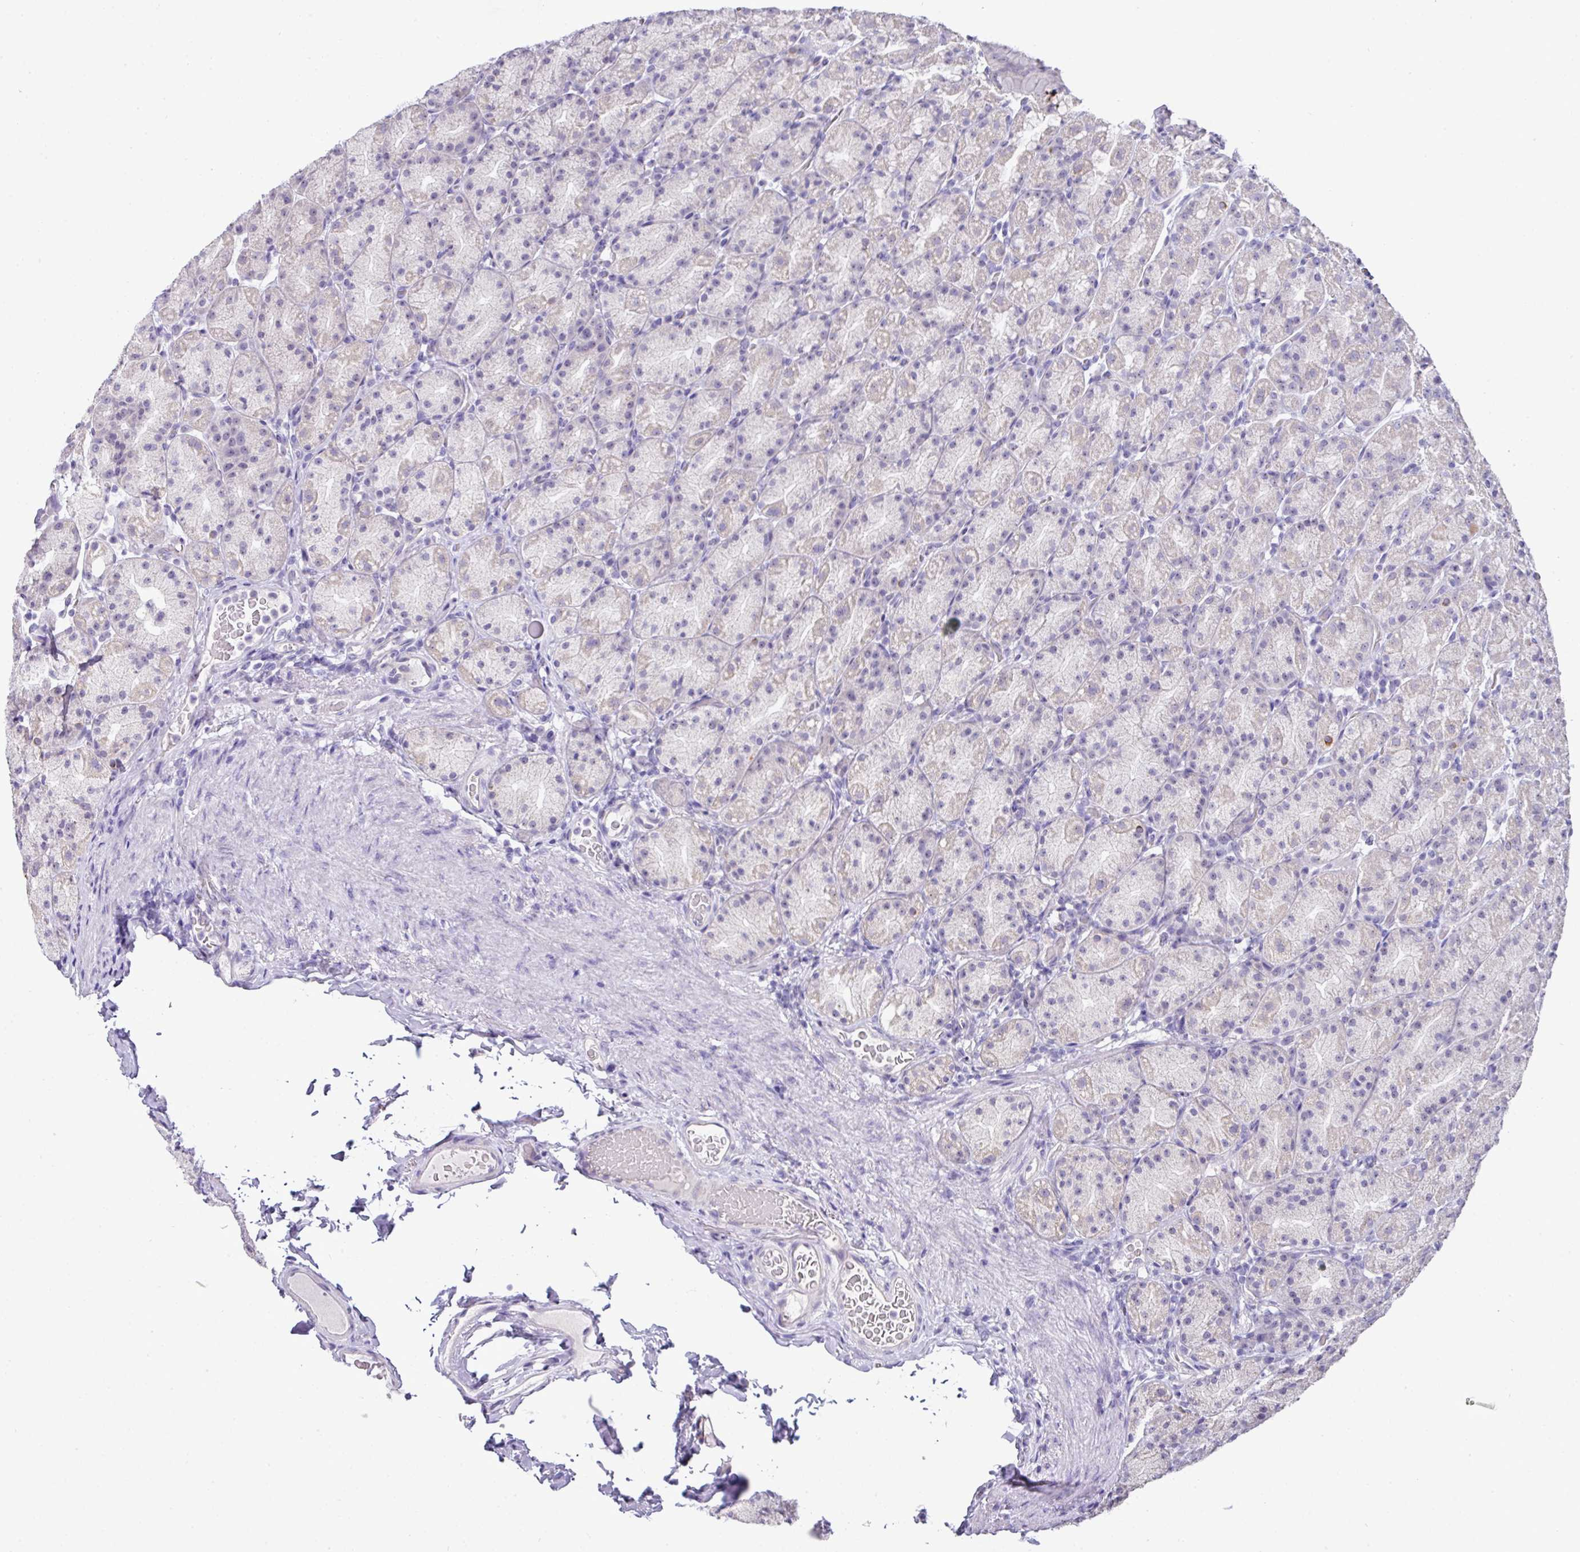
{"staining": {"intensity": "negative", "quantity": "none", "location": "none"}, "tissue": "stomach", "cell_type": "Glandular cells", "image_type": "normal", "snomed": [{"axis": "morphology", "description": "Normal tissue, NOS"}, {"axis": "topography", "description": "Stomach, upper"}, {"axis": "topography", "description": "Stomach"}], "caption": "A high-resolution micrograph shows immunohistochemistry staining of benign stomach, which exhibits no significant staining in glandular cells. The staining was performed using DAB to visualize the protein expression in brown, while the nuclei were stained in blue with hematoxylin (Magnification: 20x).", "gene": "GCG", "patient": {"sex": "male", "age": 68}}